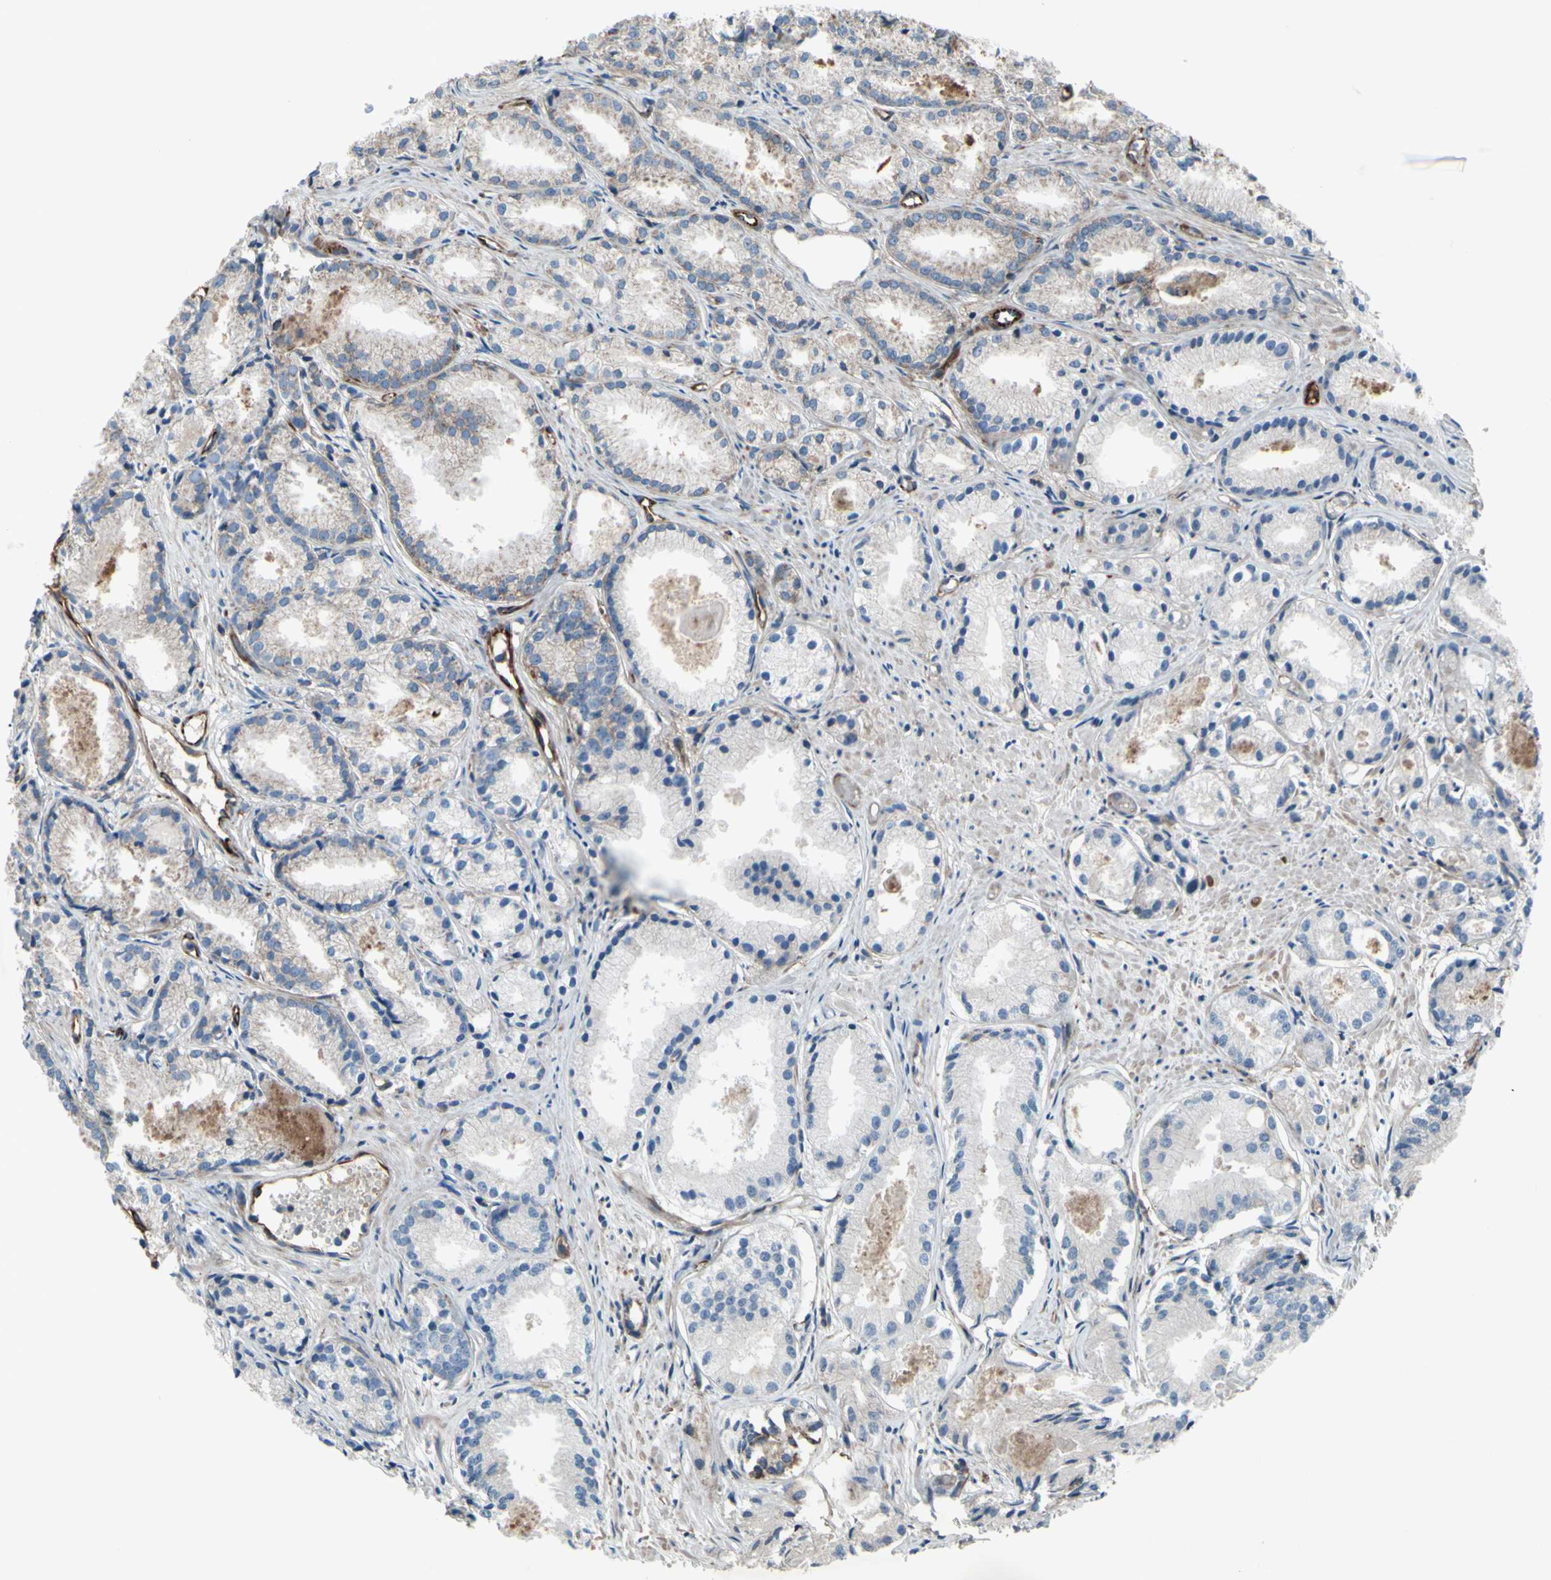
{"staining": {"intensity": "weak", "quantity": "25%-75%", "location": "cytoplasmic/membranous"}, "tissue": "prostate cancer", "cell_type": "Tumor cells", "image_type": "cancer", "snomed": [{"axis": "morphology", "description": "Adenocarcinoma, Low grade"}, {"axis": "topography", "description": "Prostate"}], "caption": "A brown stain highlights weak cytoplasmic/membranous positivity of a protein in human adenocarcinoma (low-grade) (prostate) tumor cells.", "gene": "EMC7", "patient": {"sex": "male", "age": 72}}